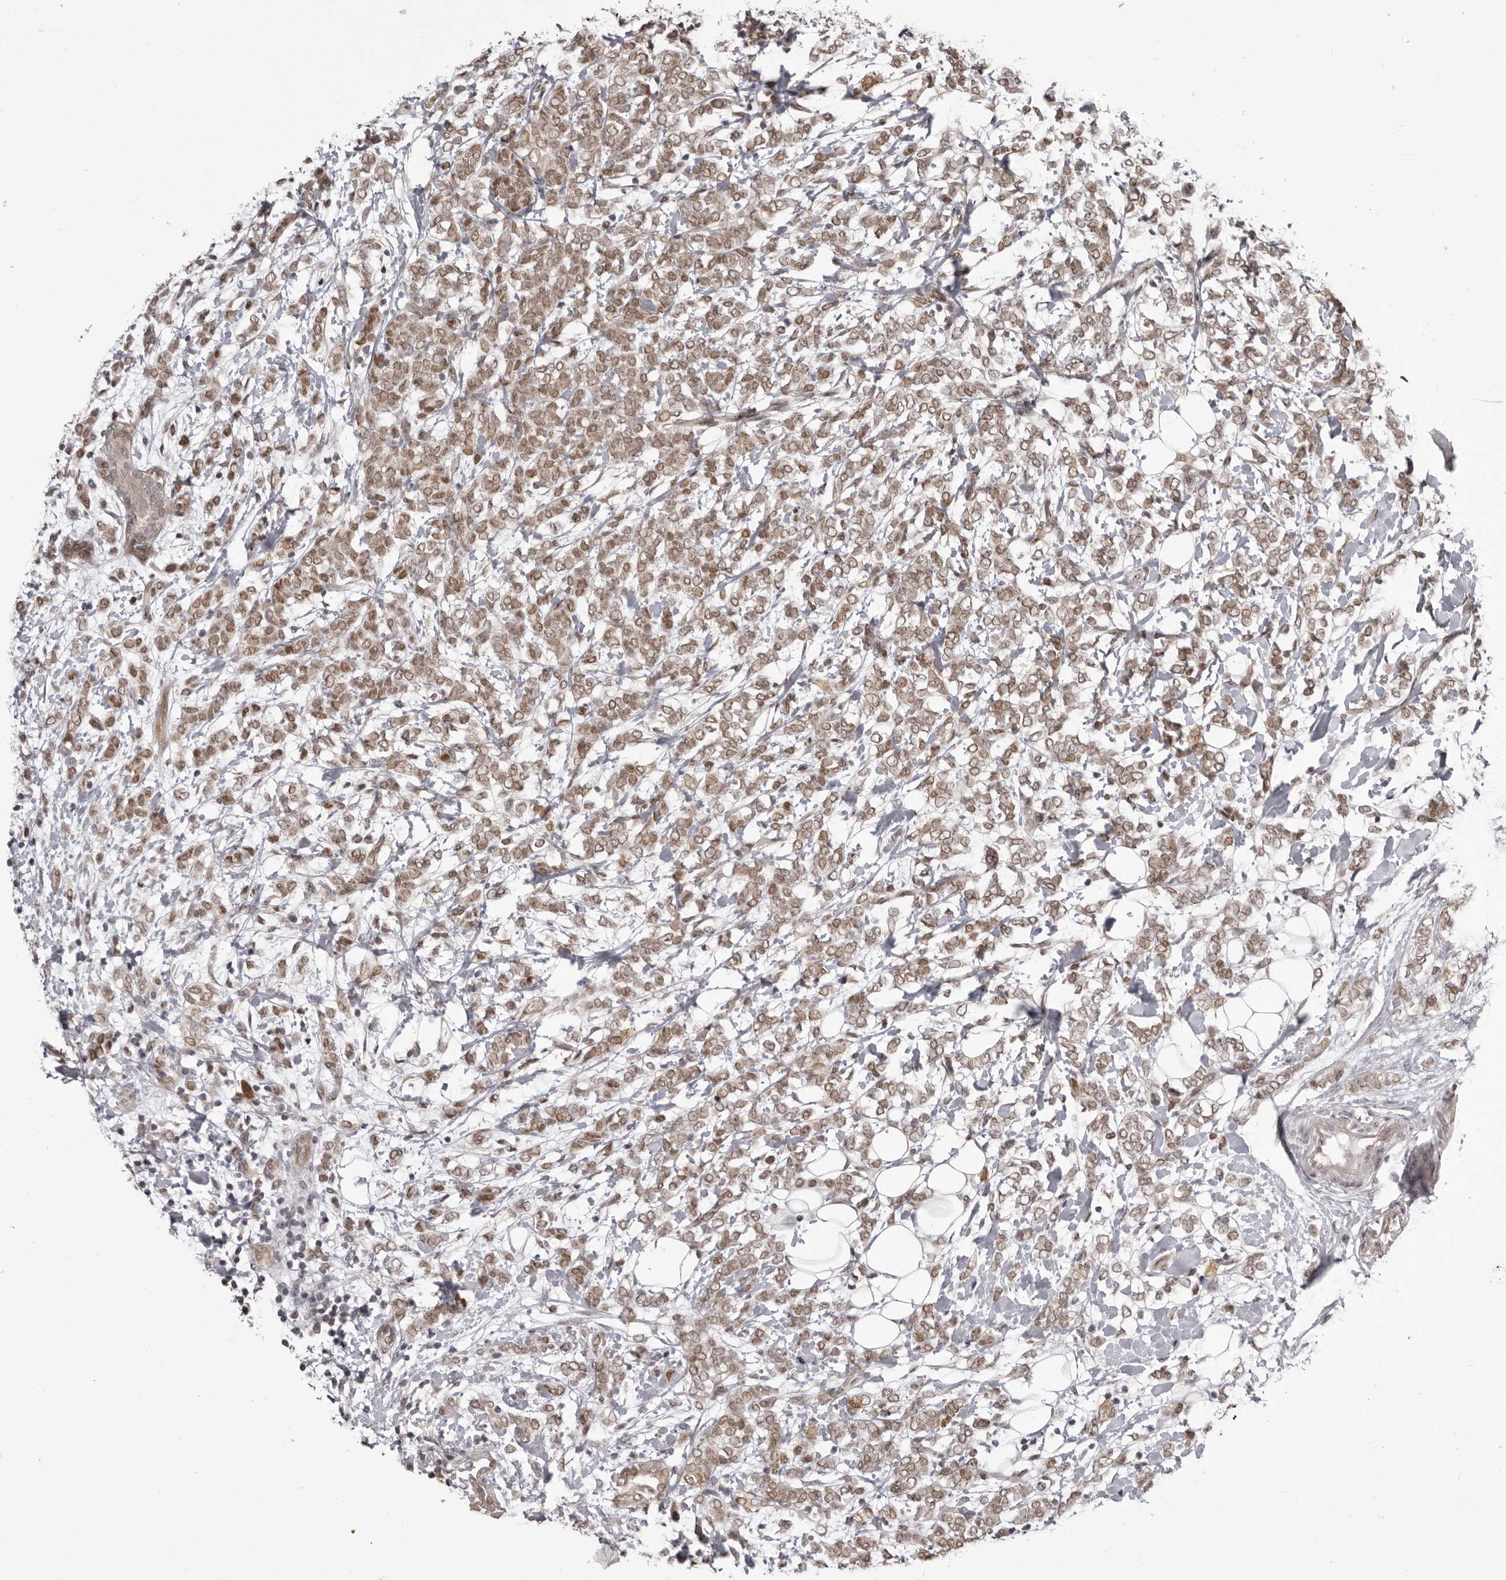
{"staining": {"intensity": "moderate", "quantity": ">75%", "location": "cytoplasmic/membranous,nuclear"}, "tissue": "breast cancer", "cell_type": "Tumor cells", "image_type": "cancer", "snomed": [{"axis": "morphology", "description": "Normal tissue, NOS"}, {"axis": "morphology", "description": "Lobular carcinoma"}, {"axis": "topography", "description": "Breast"}], "caption": "Lobular carcinoma (breast) stained with DAB immunohistochemistry displays medium levels of moderate cytoplasmic/membranous and nuclear positivity in about >75% of tumor cells. The protein is stained brown, and the nuclei are stained in blue (DAB (3,3'-diaminobenzidine) IHC with brightfield microscopy, high magnification).", "gene": "RNF2", "patient": {"sex": "female", "age": 47}}